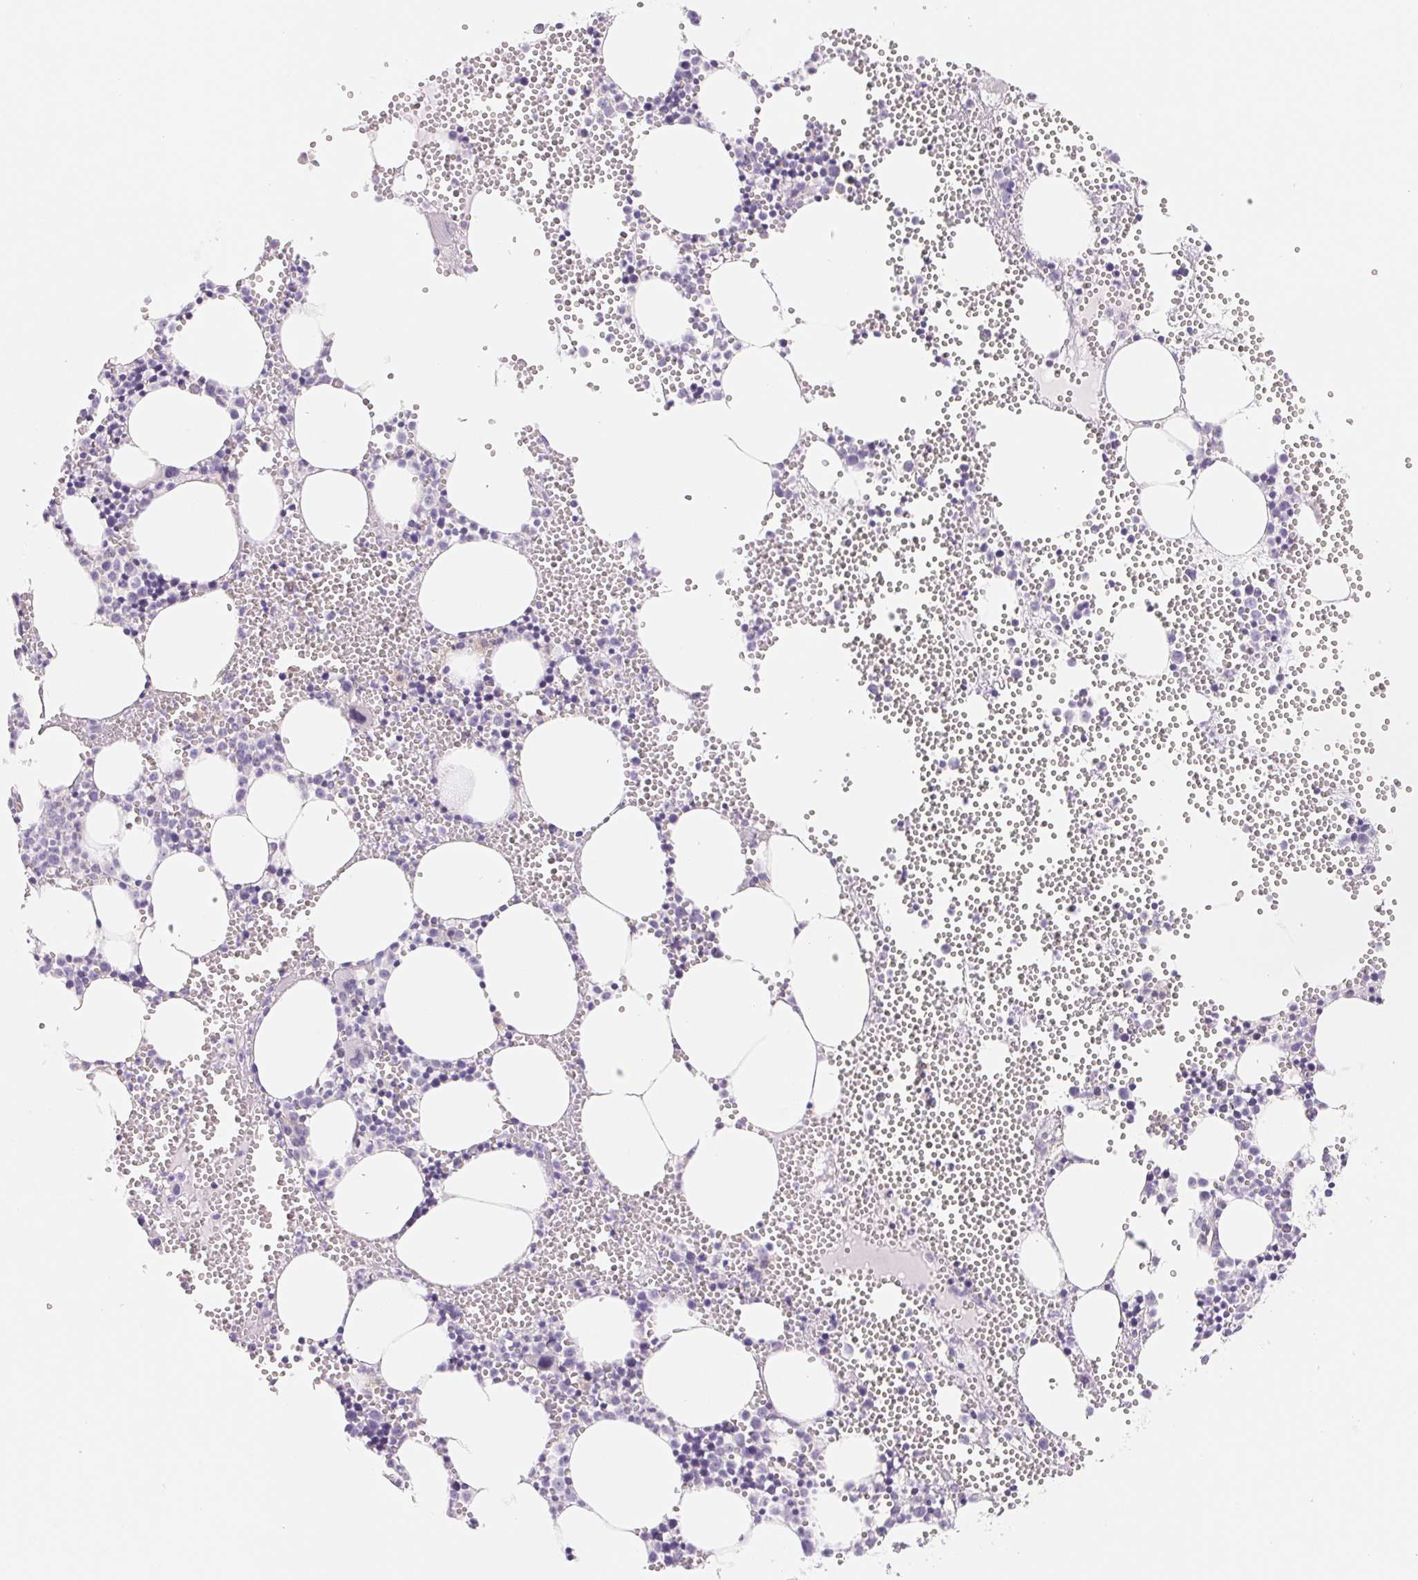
{"staining": {"intensity": "negative", "quantity": "none", "location": "none"}, "tissue": "bone marrow", "cell_type": "Hematopoietic cells", "image_type": "normal", "snomed": [{"axis": "morphology", "description": "Normal tissue, NOS"}, {"axis": "topography", "description": "Bone marrow"}], "caption": "This micrograph is of normal bone marrow stained with immunohistochemistry to label a protein in brown with the nuclei are counter-stained blue. There is no positivity in hematopoietic cells. Nuclei are stained in blue.", "gene": "CTNND2", "patient": {"sex": "male", "age": 89}}